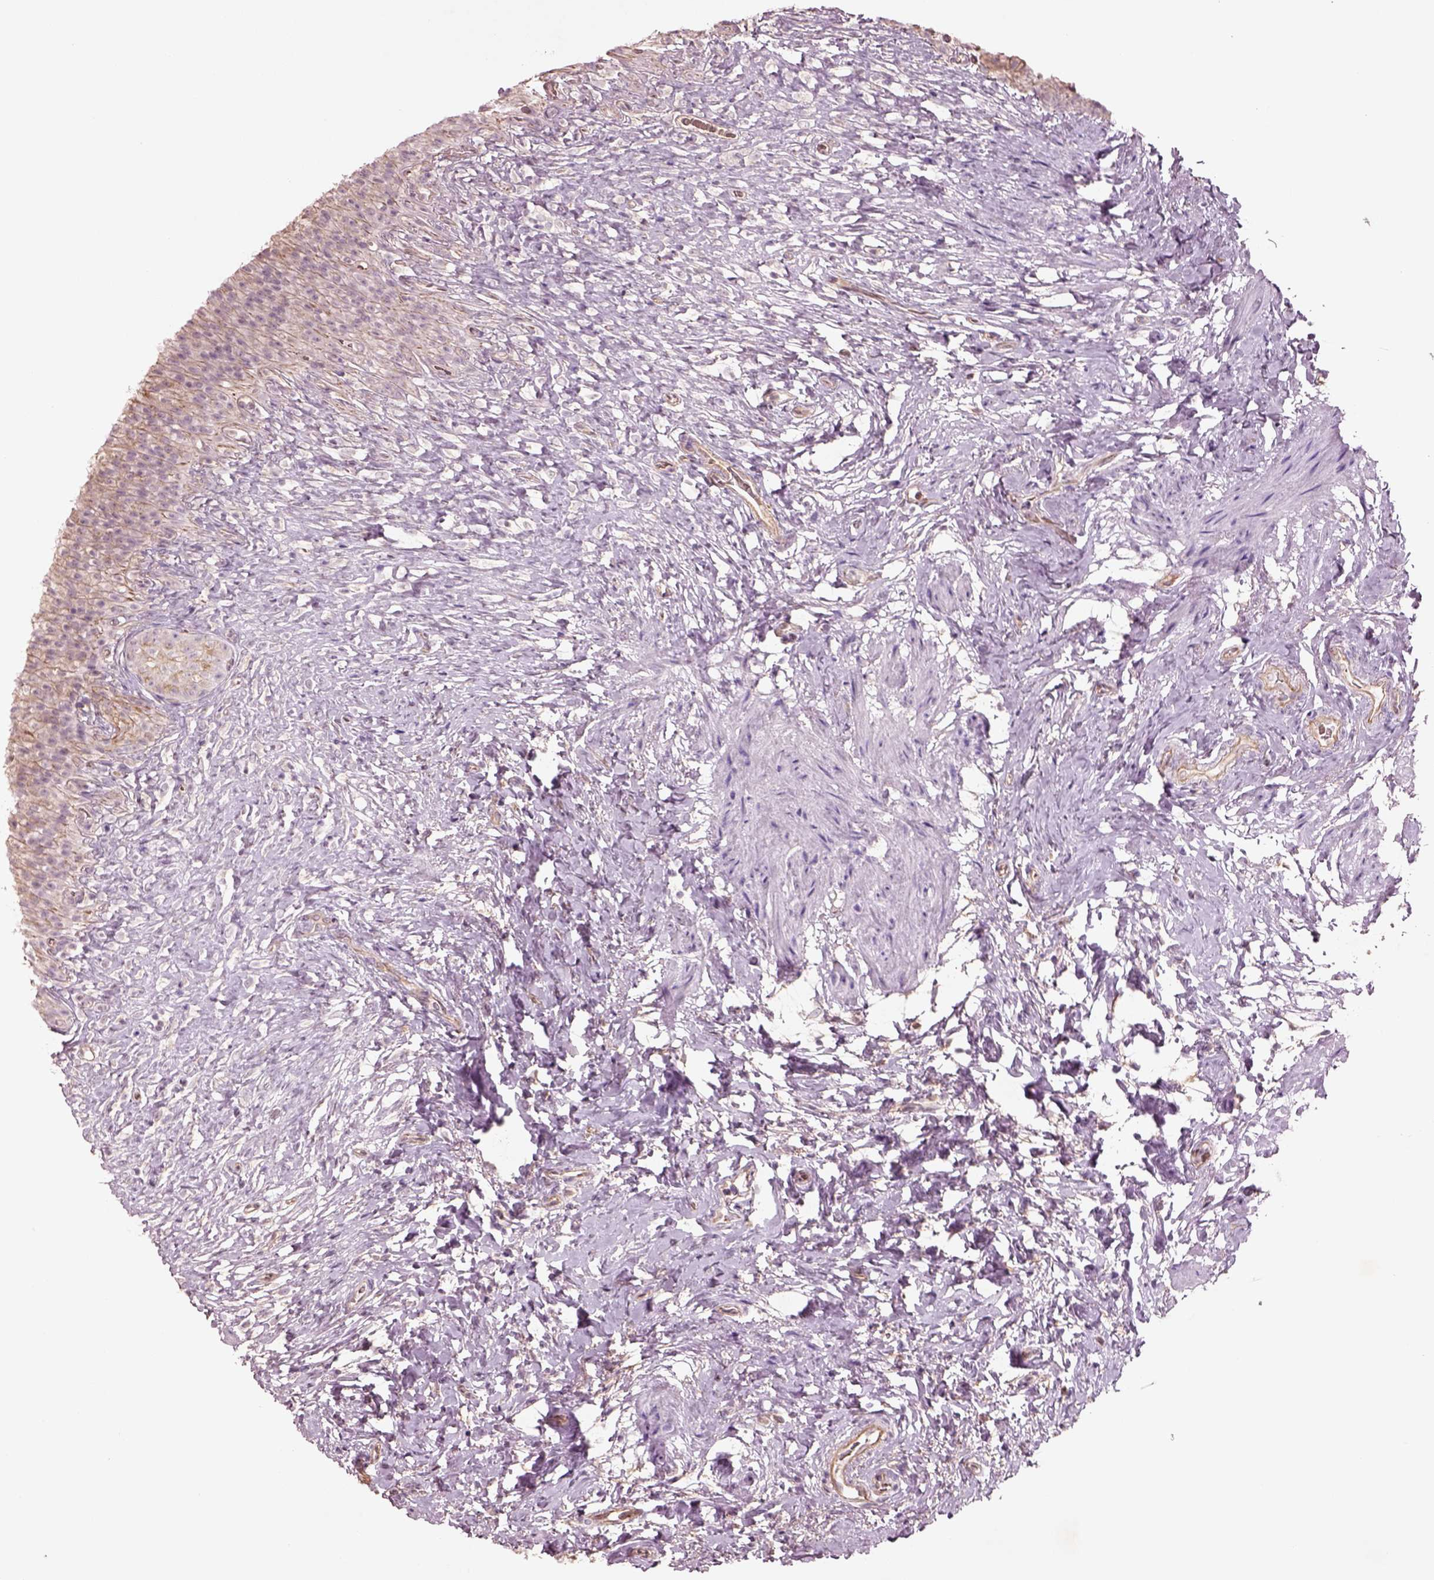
{"staining": {"intensity": "moderate", "quantity": "25%-75%", "location": "cytoplasmic/membranous"}, "tissue": "urinary bladder", "cell_type": "Urothelial cells", "image_type": "normal", "snomed": [{"axis": "morphology", "description": "Normal tissue, NOS"}, {"axis": "topography", "description": "Urinary bladder"}, {"axis": "topography", "description": "Prostate"}], "caption": "Immunohistochemistry (IHC) staining of normal urinary bladder, which reveals medium levels of moderate cytoplasmic/membranous positivity in approximately 25%-75% of urothelial cells indicating moderate cytoplasmic/membranous protein expression. The staining was performed using DAB (3,3'-diaminobenzidine) (brown) for protein detection and nuclei were counterstained in hematoxylin (blue).", "gene": "DUOXA2", "patient": {"sex": "male", "age": 76}}